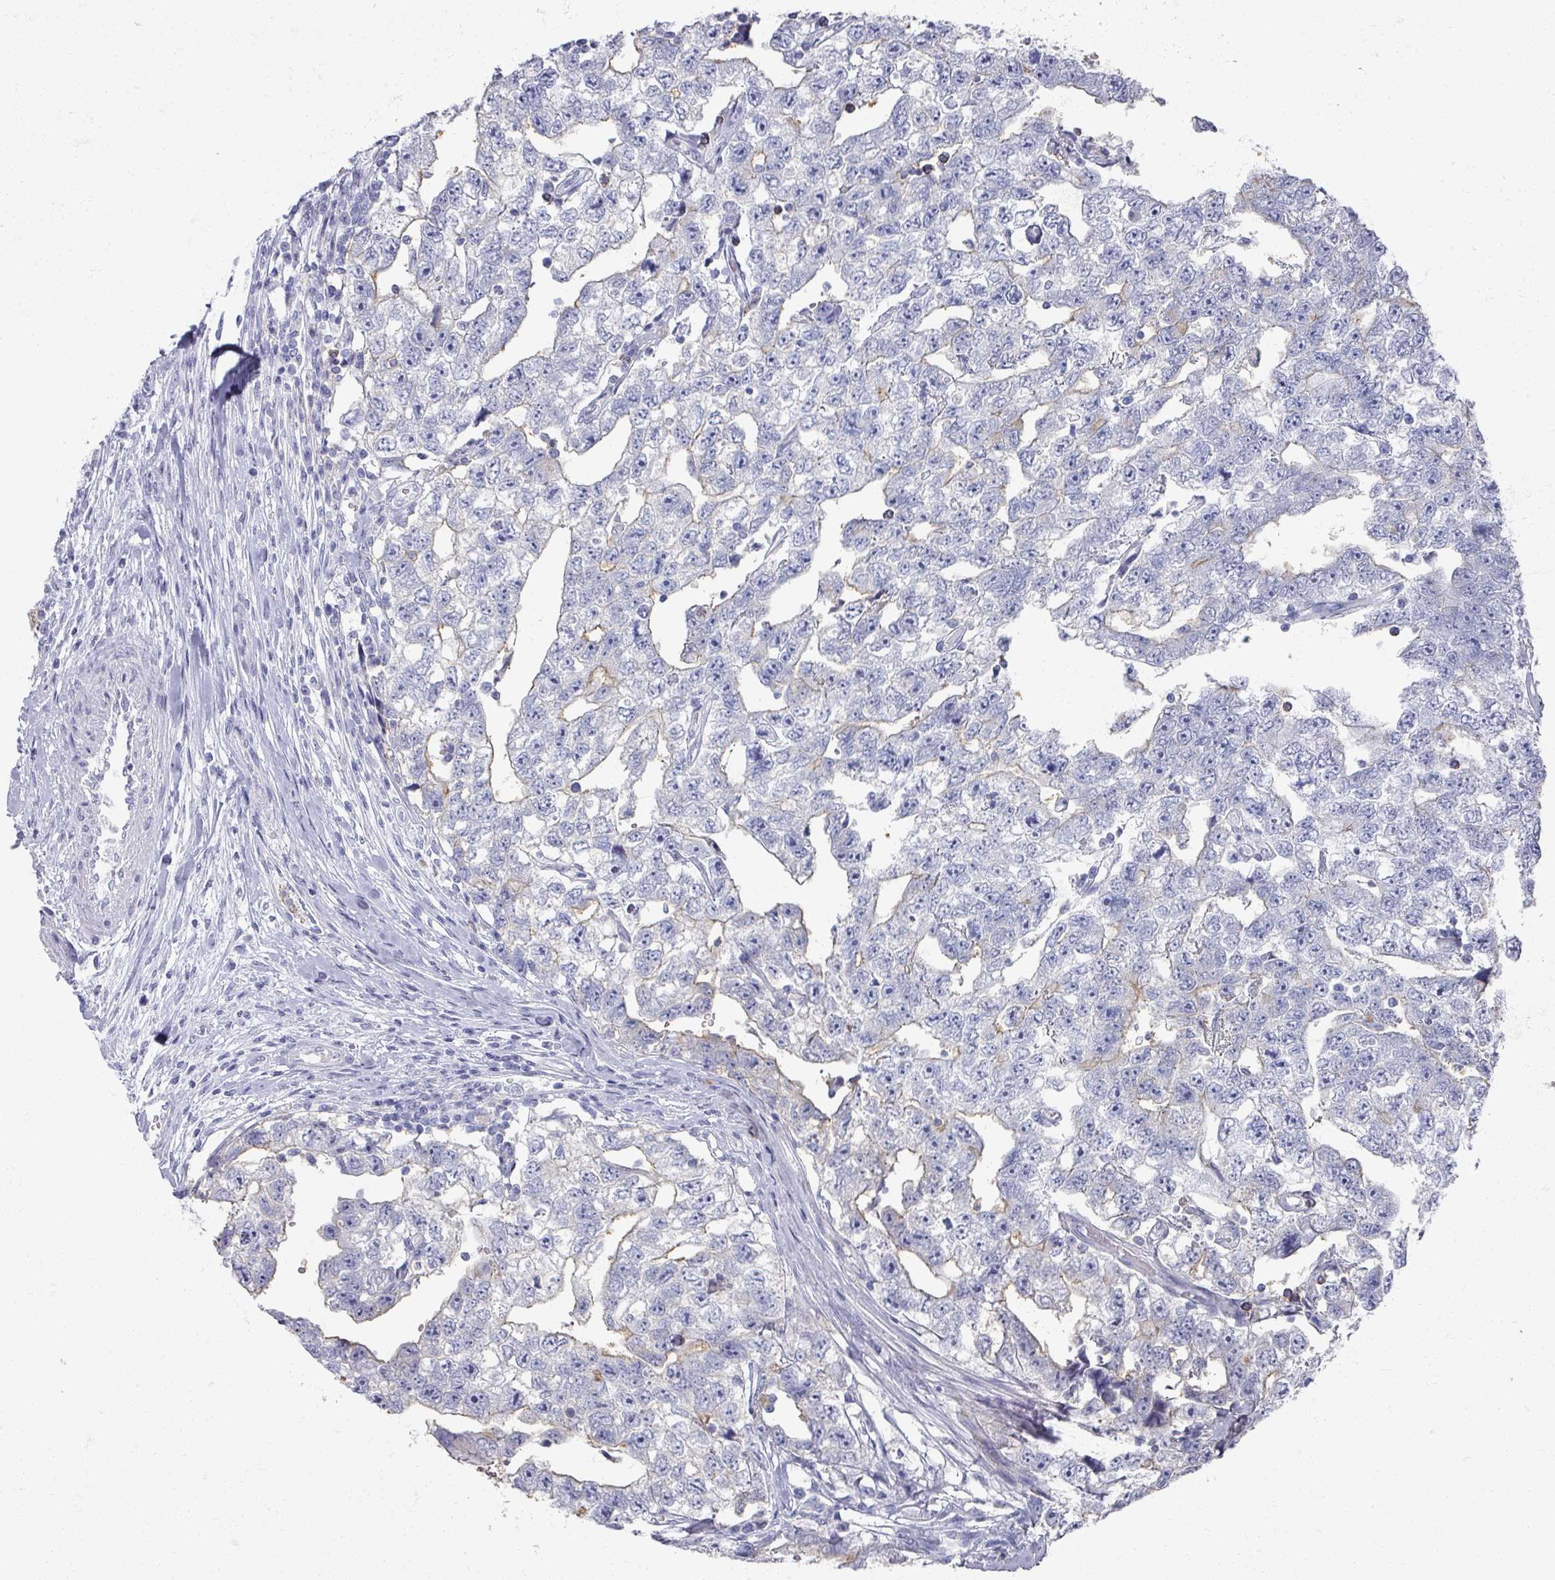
{"staining": {"intensity": "negative", "quantity": "none", "location": "none"}, "tissue": "testis cancer", "cell_type": "Tumor cells", "image_type": "cancer", "snomed": [{"axis": "morphology", "description": "Carcinoma, Embryonal, NOS"}, {"axis": "topography", "description": "Testis"}], "caption": "This is an immunohistochemistry (IHC) micrograph of testis cancer. There is no expression in tumor cells.", "gene": "OMG", "patient": {"sex": "male", "age": 22}}